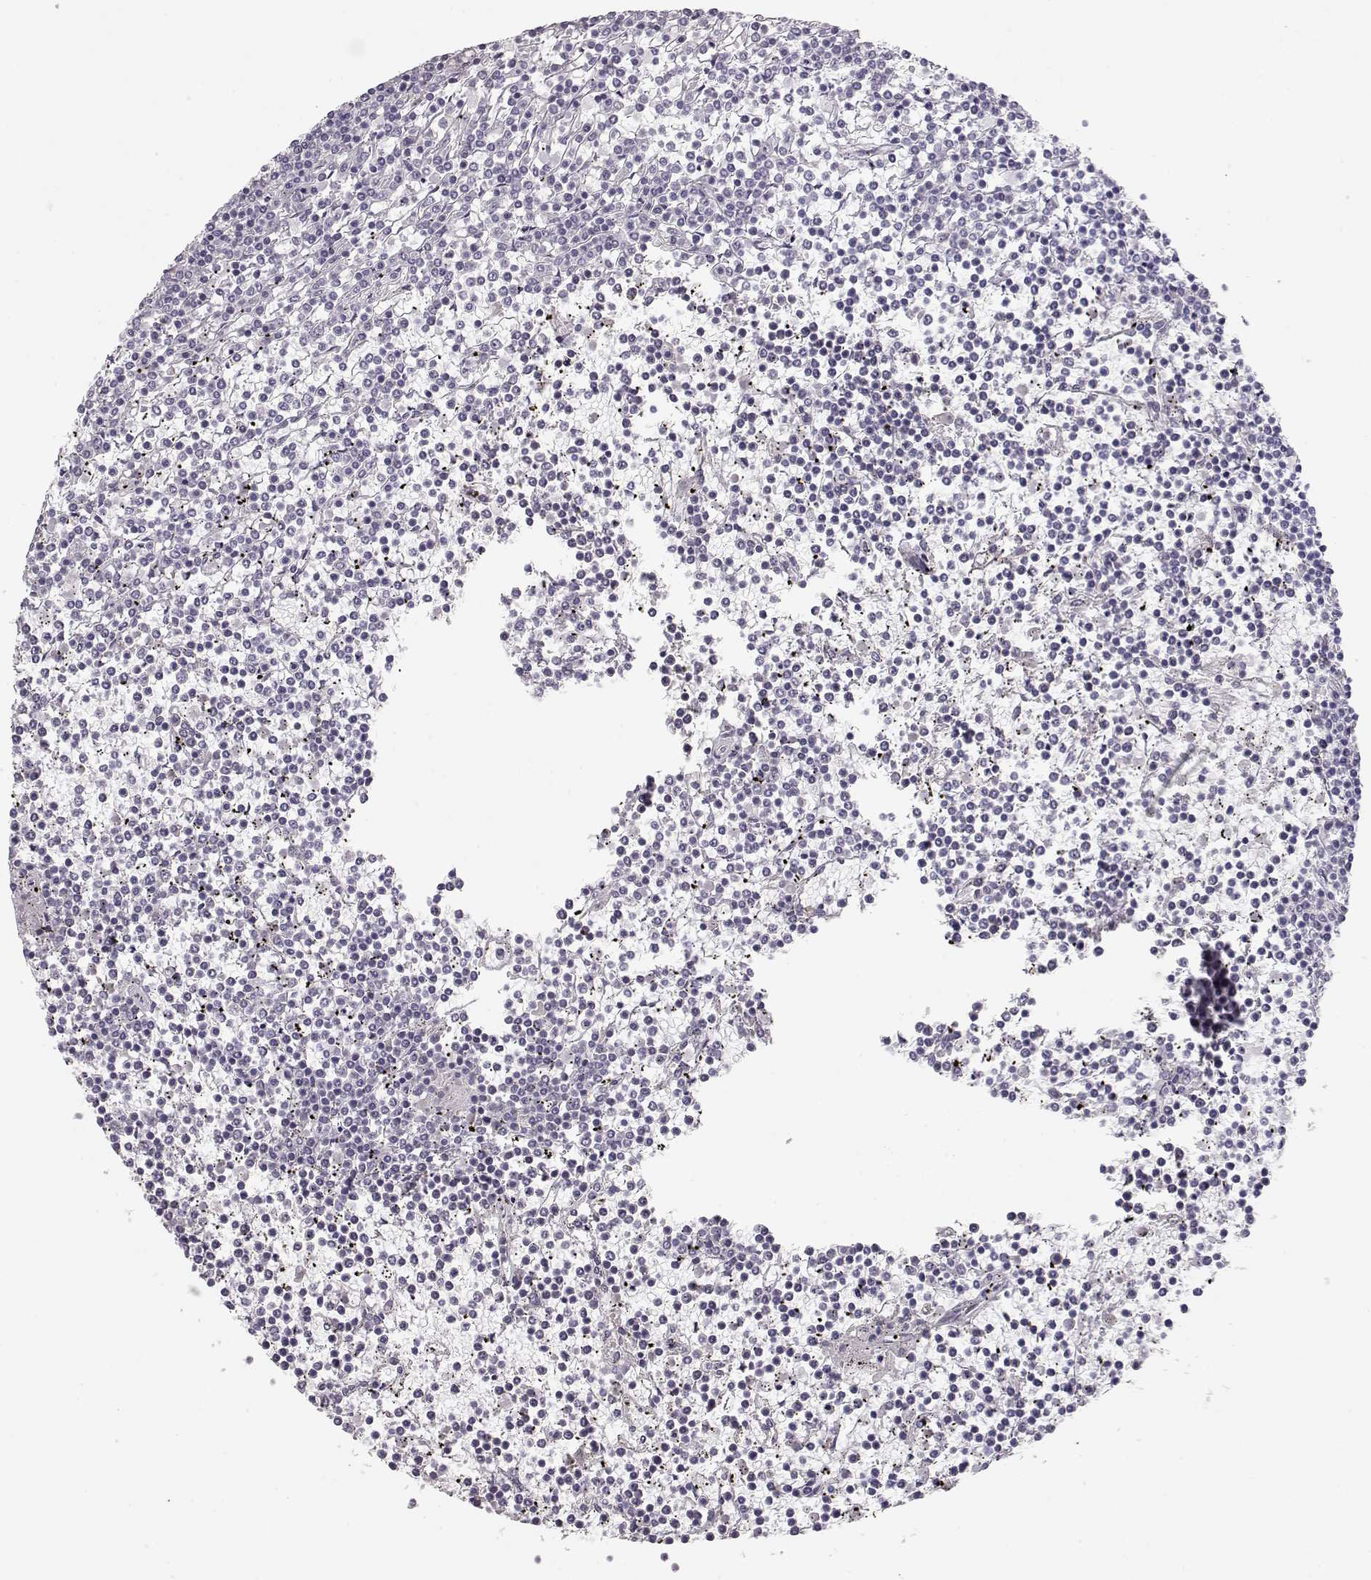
{"staining": {"intensity": "negative", "quantity": "none", "location": "none"}, "tissue": "lymphoma", "cell_type": "Tumor cells", "image_type": "cancer", "snomed": [{"axis": "morphology", "description": "Malignant lymphoma, non-Hodgkin's type, Low grade"}, {"axis": "topography", "description": "Spleen"}], "caption": "The histopathology image exhibits no staining of tumor cells in lymphoma.", "gene": "FAM205A", "patient": {"sex": "female", "age": 19}}